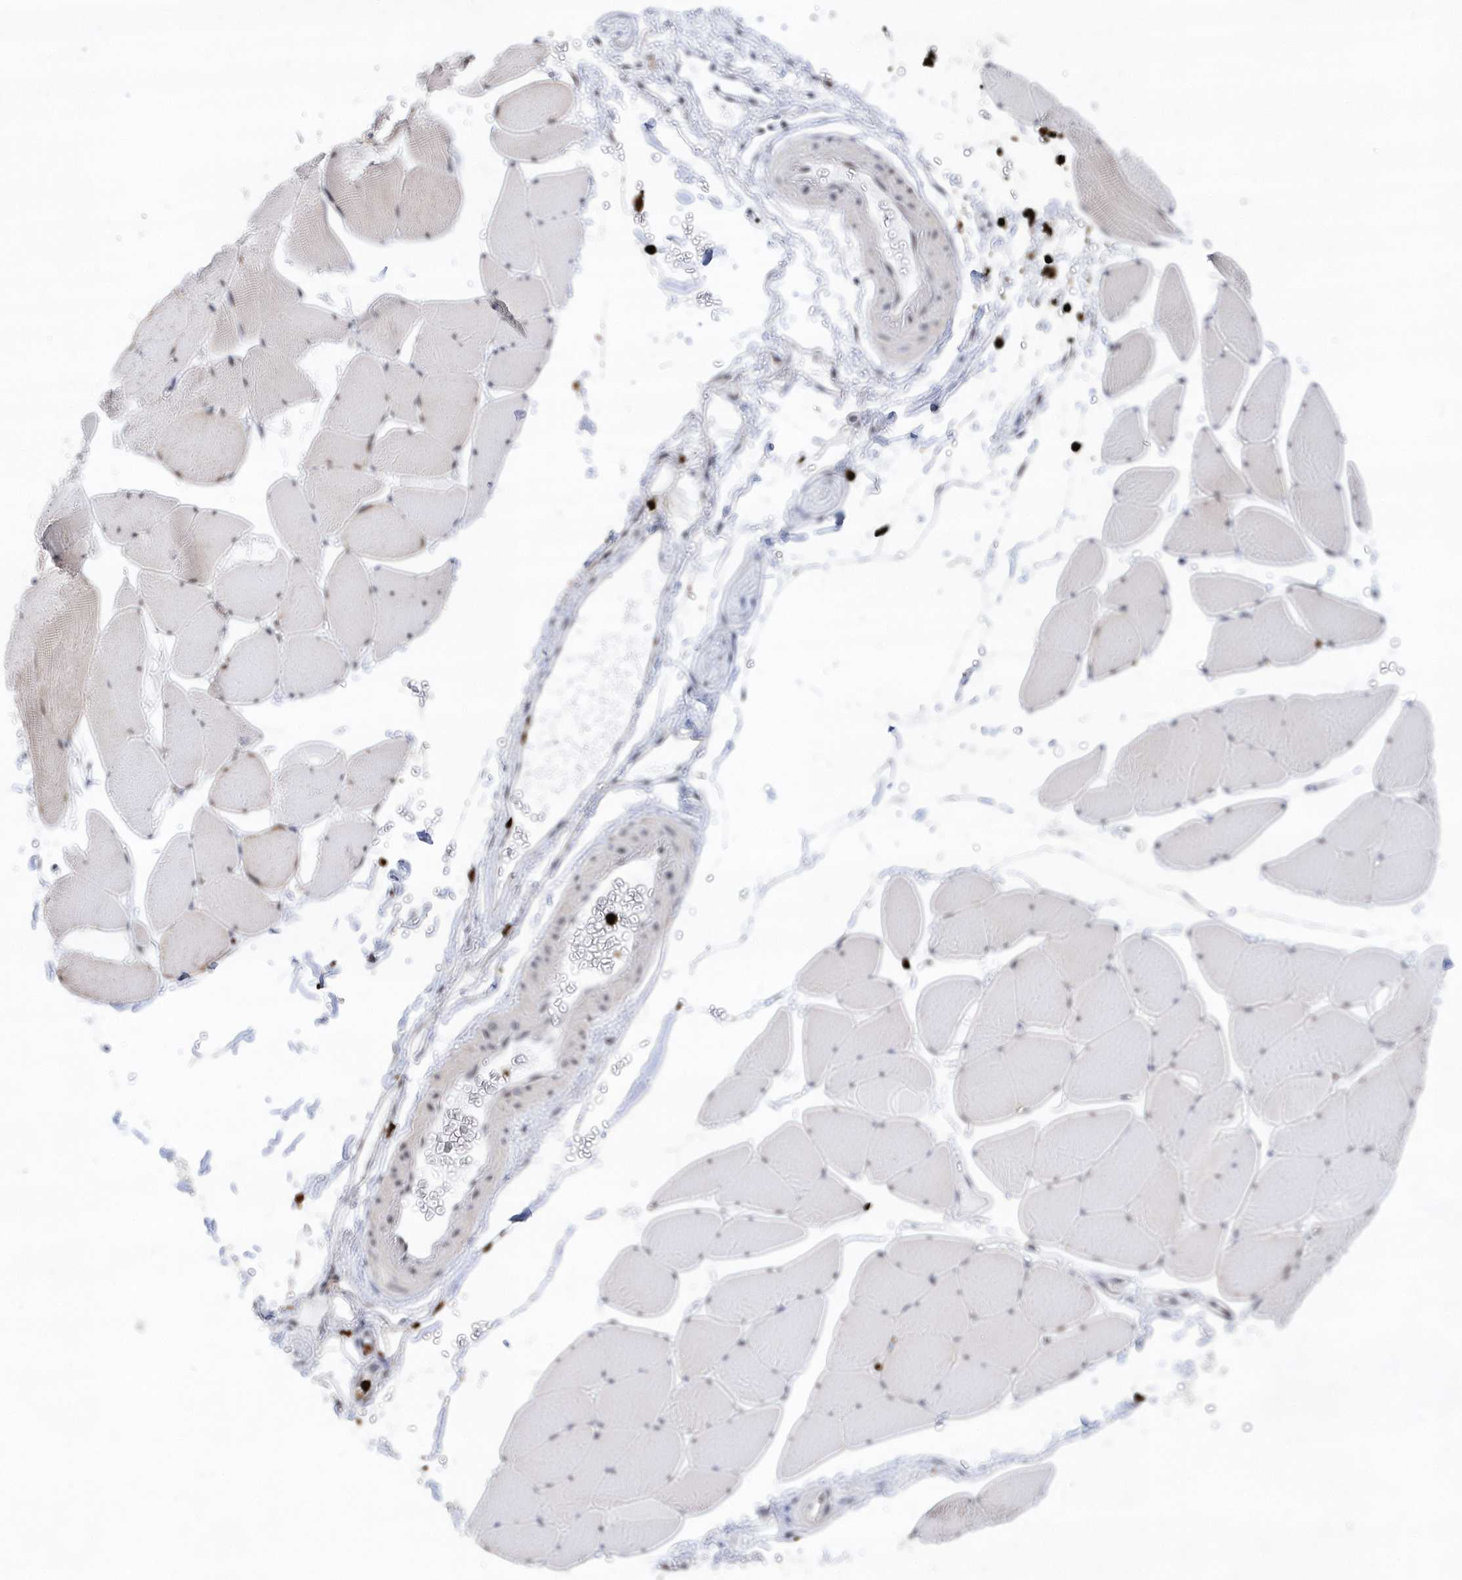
{"staining": {"intensity": "negative", "quantity": "none", "location": "none"}, "tissue": "skeletal muscle", "cell_type": "Myocytes", "image_type": "normal", "snomed": [{"axis": "morphology", "description": "Normal tissue, NOS"}, {"axis": "topography", "description": "Skeletal muscle"}, {"axis": "topography", "description": "Head-Neck"}], "caption": "DAB (3,3'-diaminobenzidine) immunohistochemical staining of benign human skeletal muscle demonstrates no significant expression in myocytes. (Stains: DAB (3,3'-diaminobenzidine) IHC with hematoxylin counter stain, Microscopy: brightfield microscopy at high magnification).", "gene": "RPP30", "patient": {"sex": "male", "age": 66}}